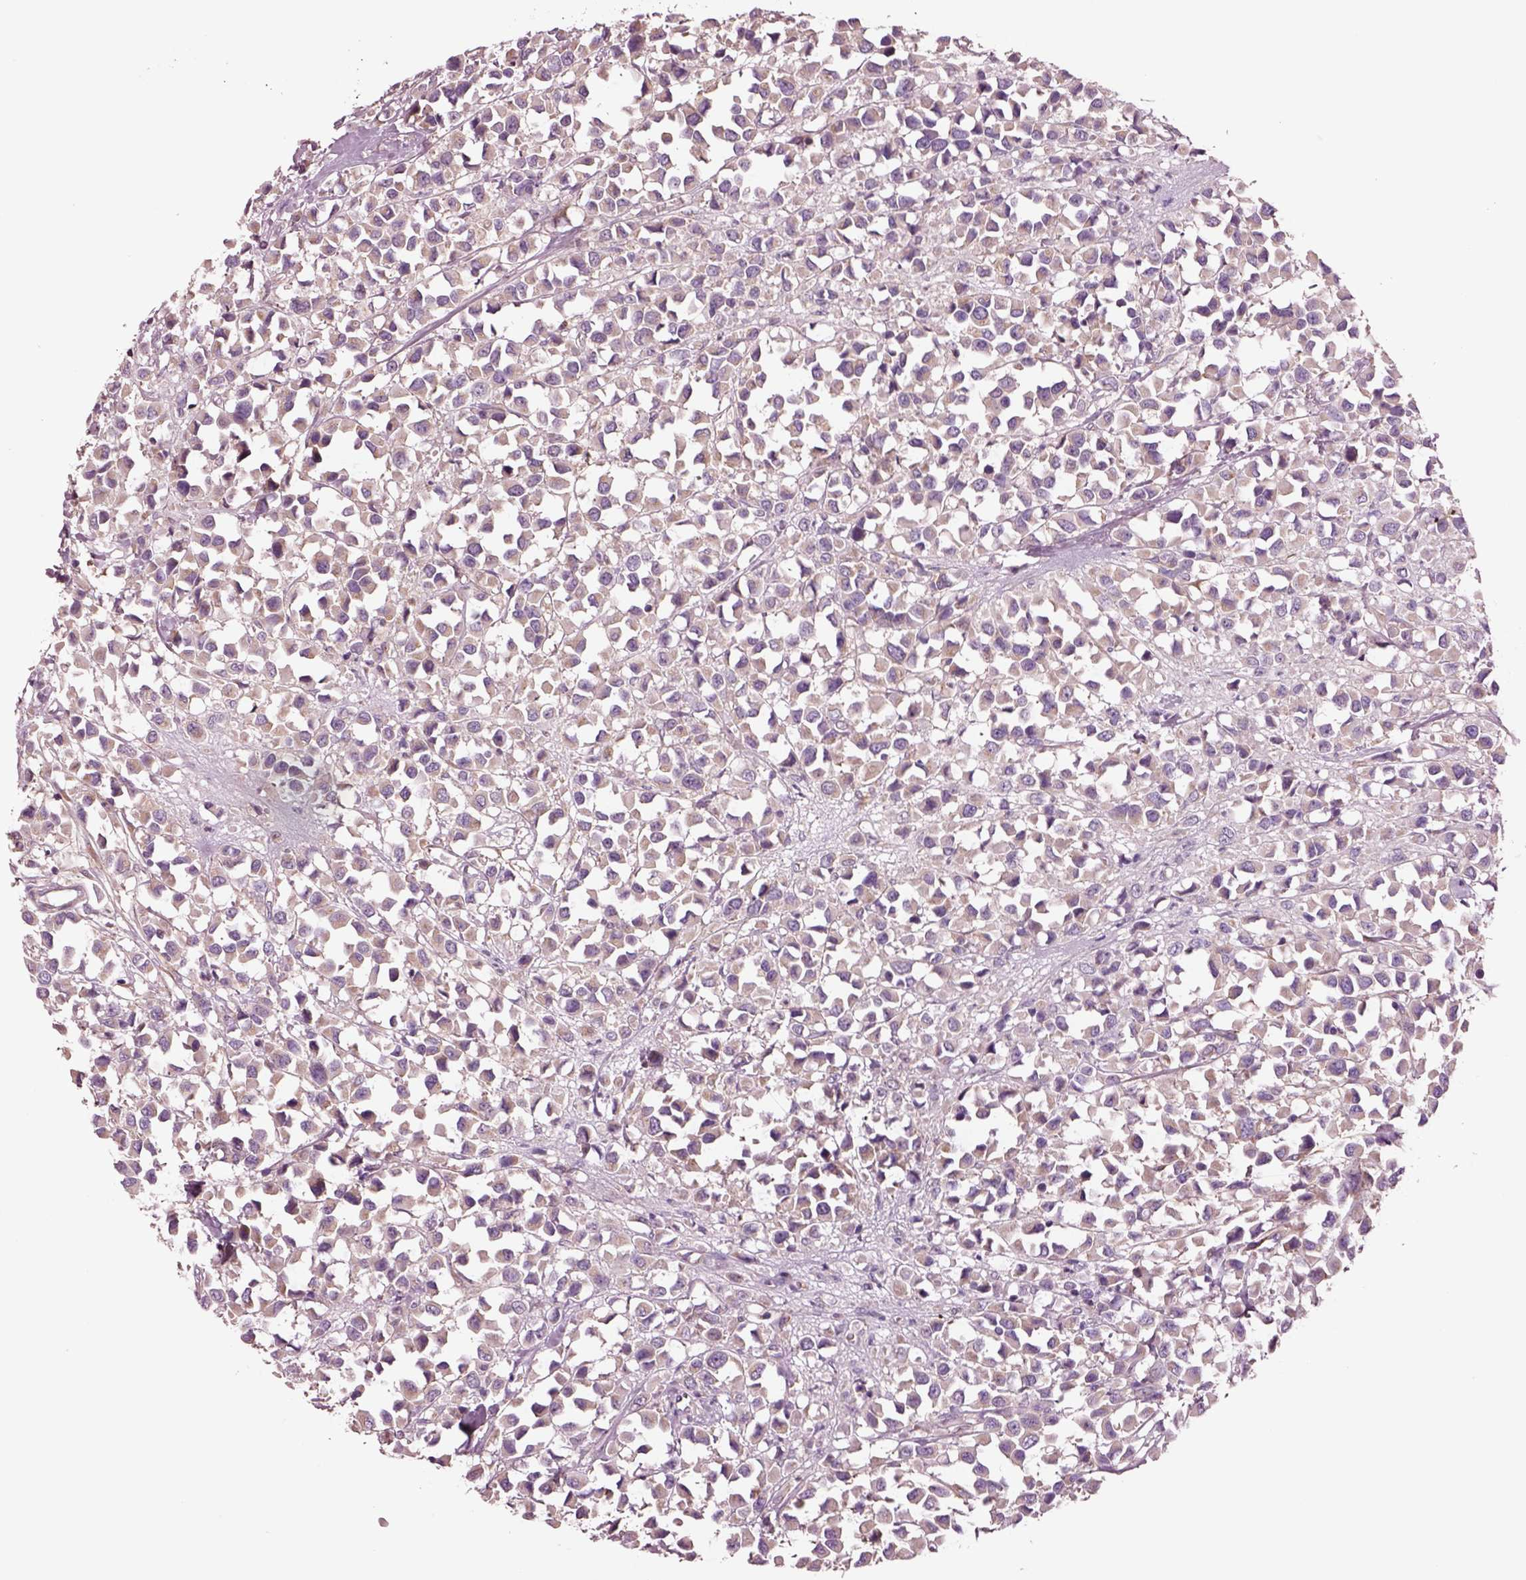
{"staining": {"intensity": "weak", "quantity": ">75%", "location": "cytoplasmic/membranous"}, "tissue": "breast cancer", "cell_type": "Tumor cells", "image_type": "cancer", "snomed": [{"axis": "morphology", "description": "Duct carcinoma"}, {"axis": "topography", "description": "Breast"}], "caption": "Breast cancer (infiltrating ductal carcinoma) stained with a protein marker shows weak staining in tumor cells.", "gene": "SEC23A", "patient": {"sex": "female", "age": 61}}